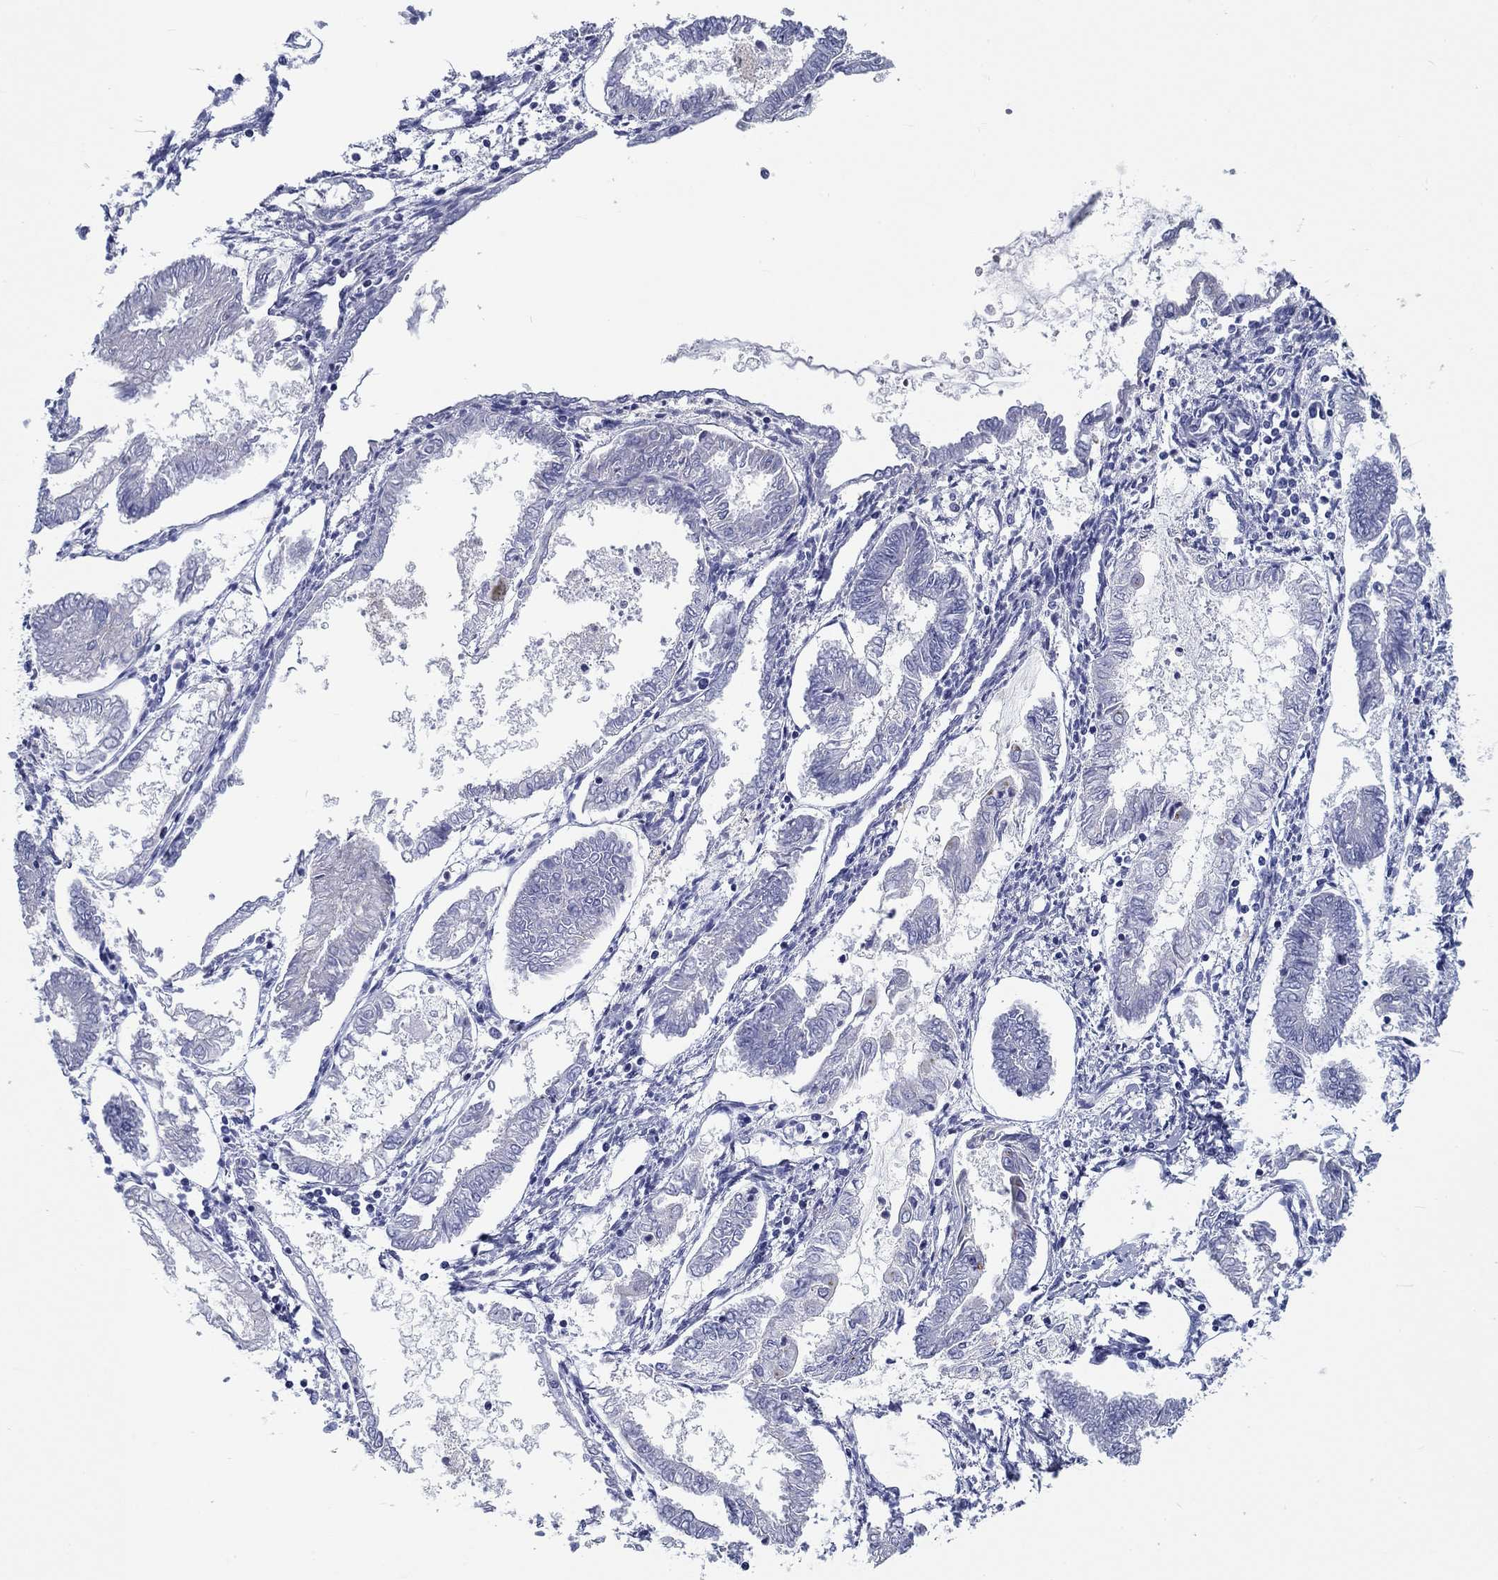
{"staining": {"intensity": "negative", "quantity": "none", "location": "none"}, "tissue": "endometrial cancer", "cell_type": "Tumor cells", "image_type": "cancer", "snomed": [{"axis": "morphology", "description": "Adenocarcinoma, NOS"}, {"axis": "topography", "description": "Endometrium"}], "caption": "An immunohistochemistry micrograph of endometrial cancer (adenocarcinoma) is shown. There is no staining in tumor cells of endometrial cancer (adenocarcinoma).", "gene": "CD40LG", "patient": {"sex": "female", "age": 68}}